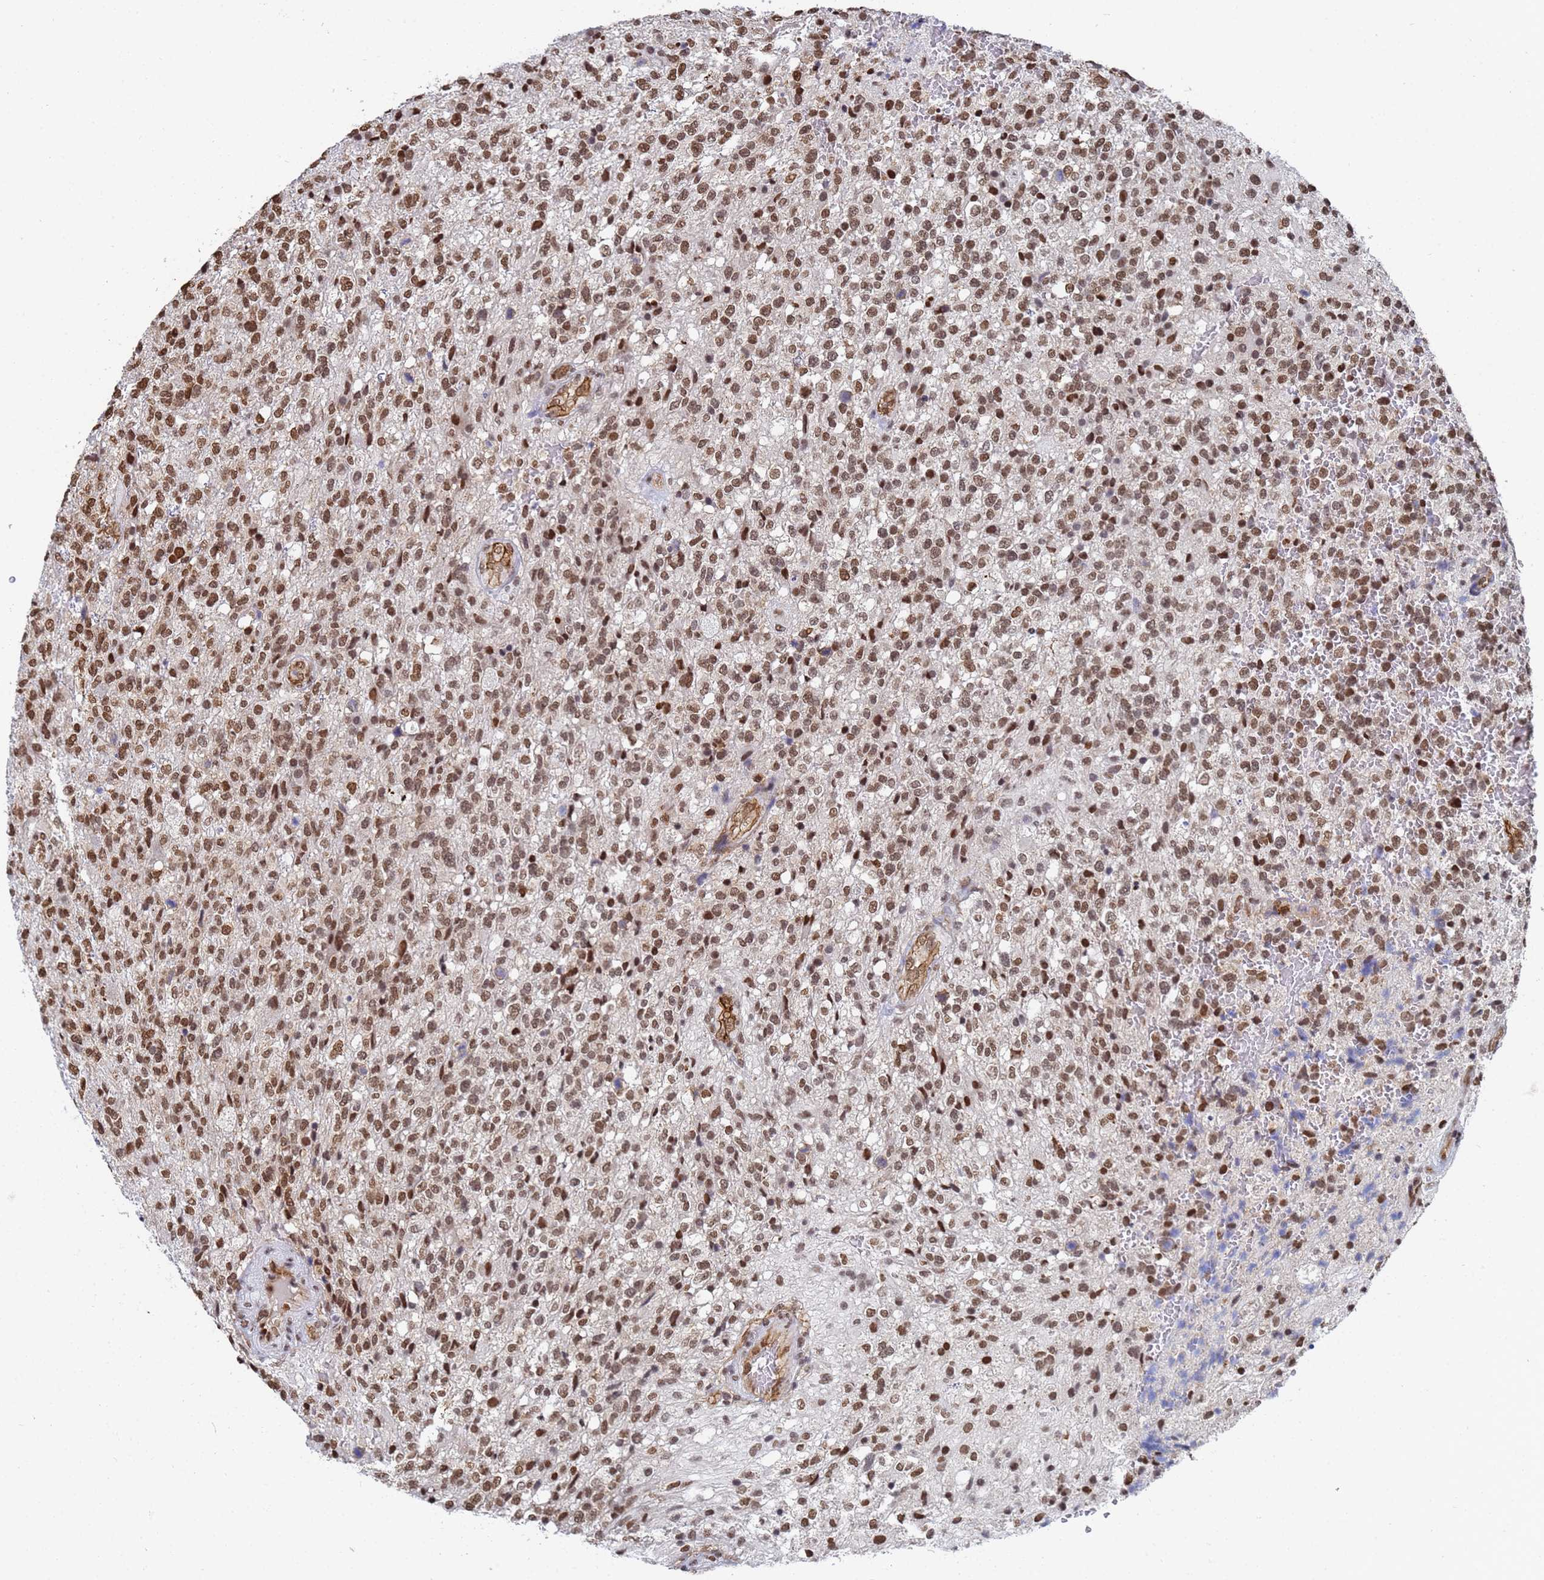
{"staining": {"intensity": "moderate", "quantity": ">75%", "location": "nuclear"}, "tissue": "glioma", "cell_type": "Tumor cells", "image_type": "cancer", "snomed": [{"axis": "morphology", "description": "Glioma, malignant, High grade"}, {"axis": "topography", "description": "Brain"}], "caption": "Immunohistochemical staining of human high-grade glioma (malignant) exhibits moderate nuclear protein positivity in about >75% of tumor cells.", "gene": "RAVER2", "patient": {"sex": "male", "age": 56}}